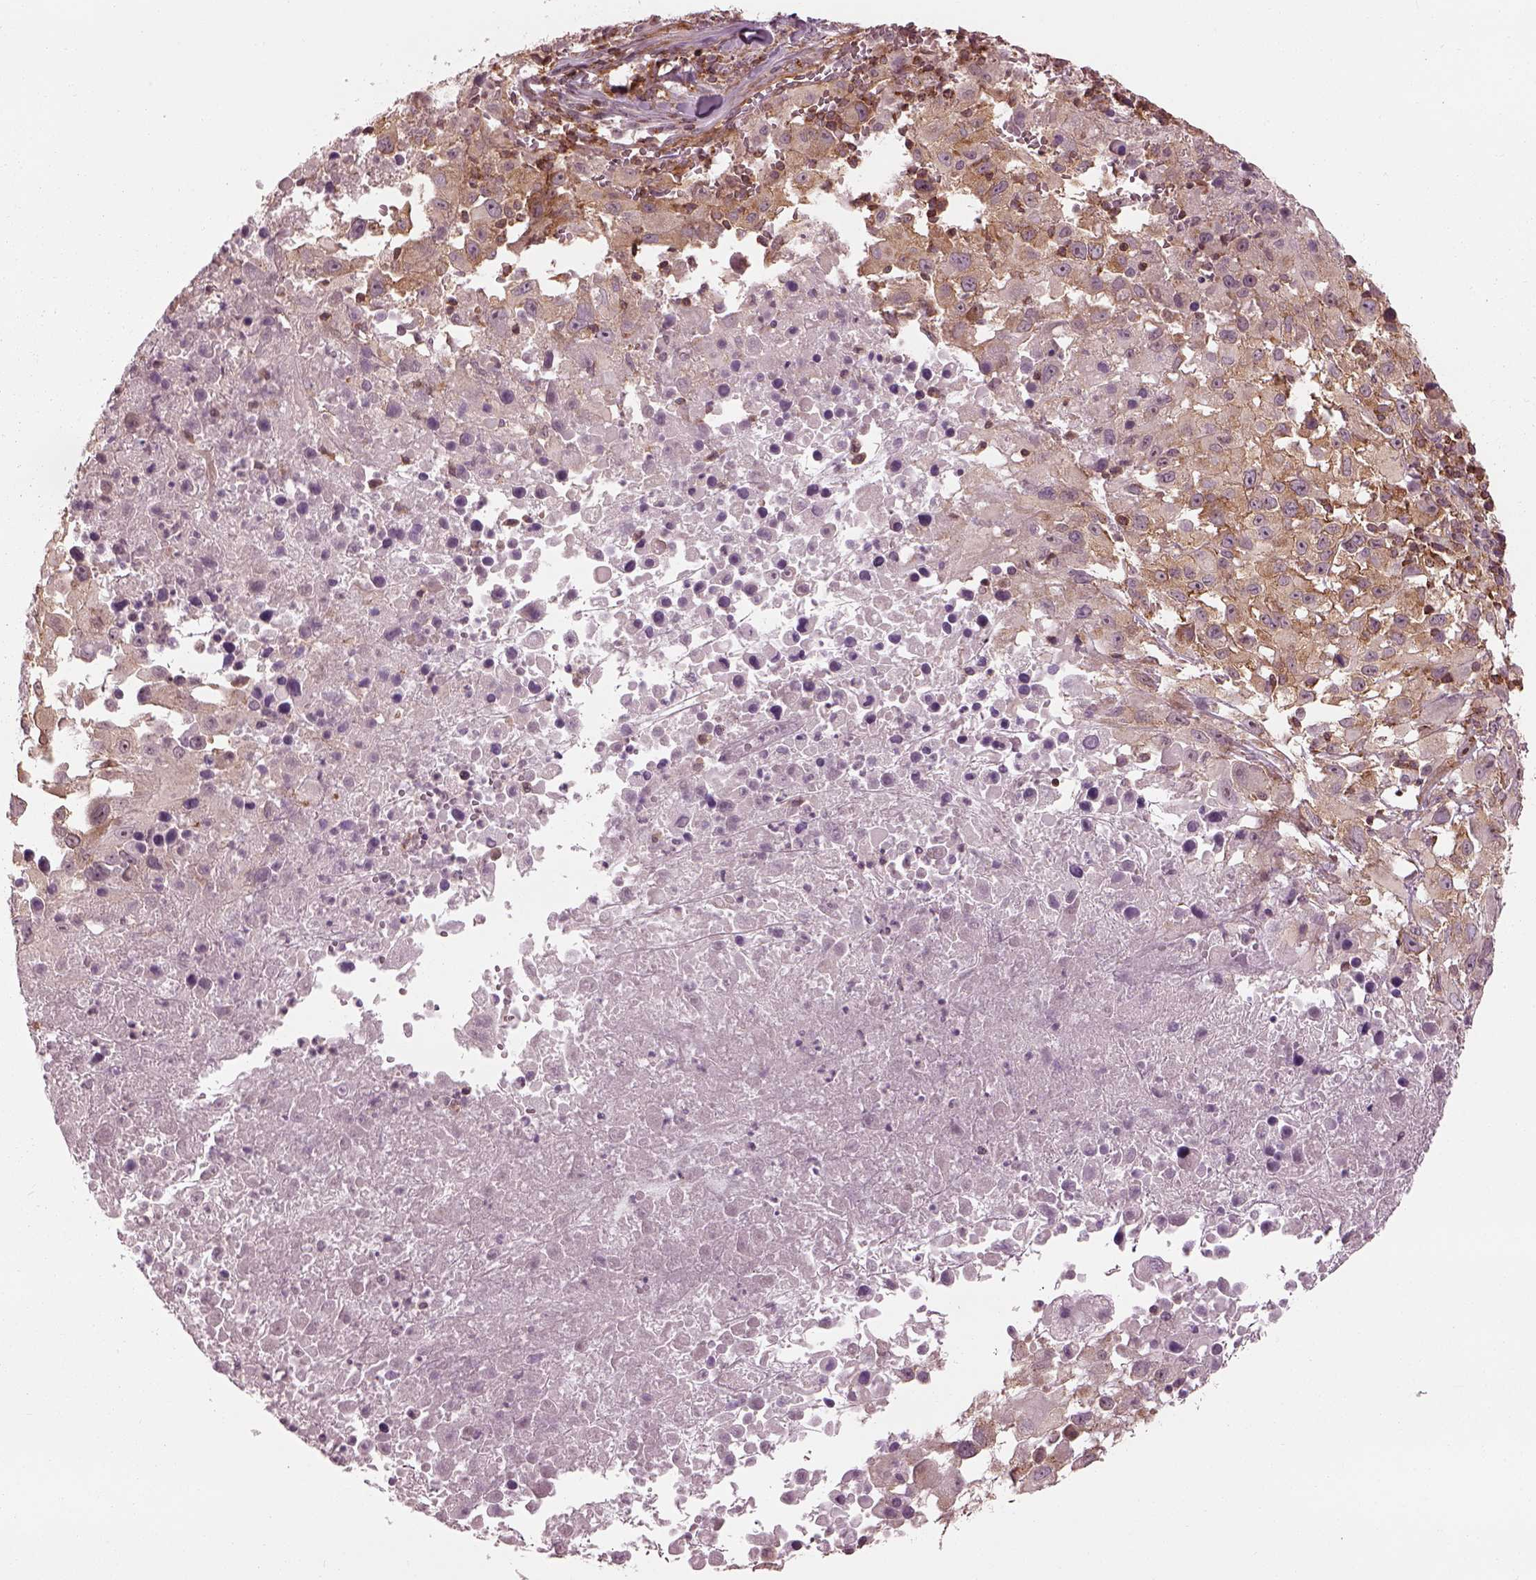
{"staining": {"intensity": "moderate", "quantity": "25%-75%", "location": "cytoplasmic/membranous"}, "tissue": "melanoma", "cell_type": "Tumor cells", "image_type": "cancer", "snomed": [{"axis": "morphology", "description": "Malignant melanoma, Metastatic site"}, {"axis": "topography", "description": "Soft tissue"}], "caption": "Melanoma stained with a protein marker reveals moderate staining in tumor cells.", "gene": "LSM14A", "patient": {"sex": "male", "age": 50}}